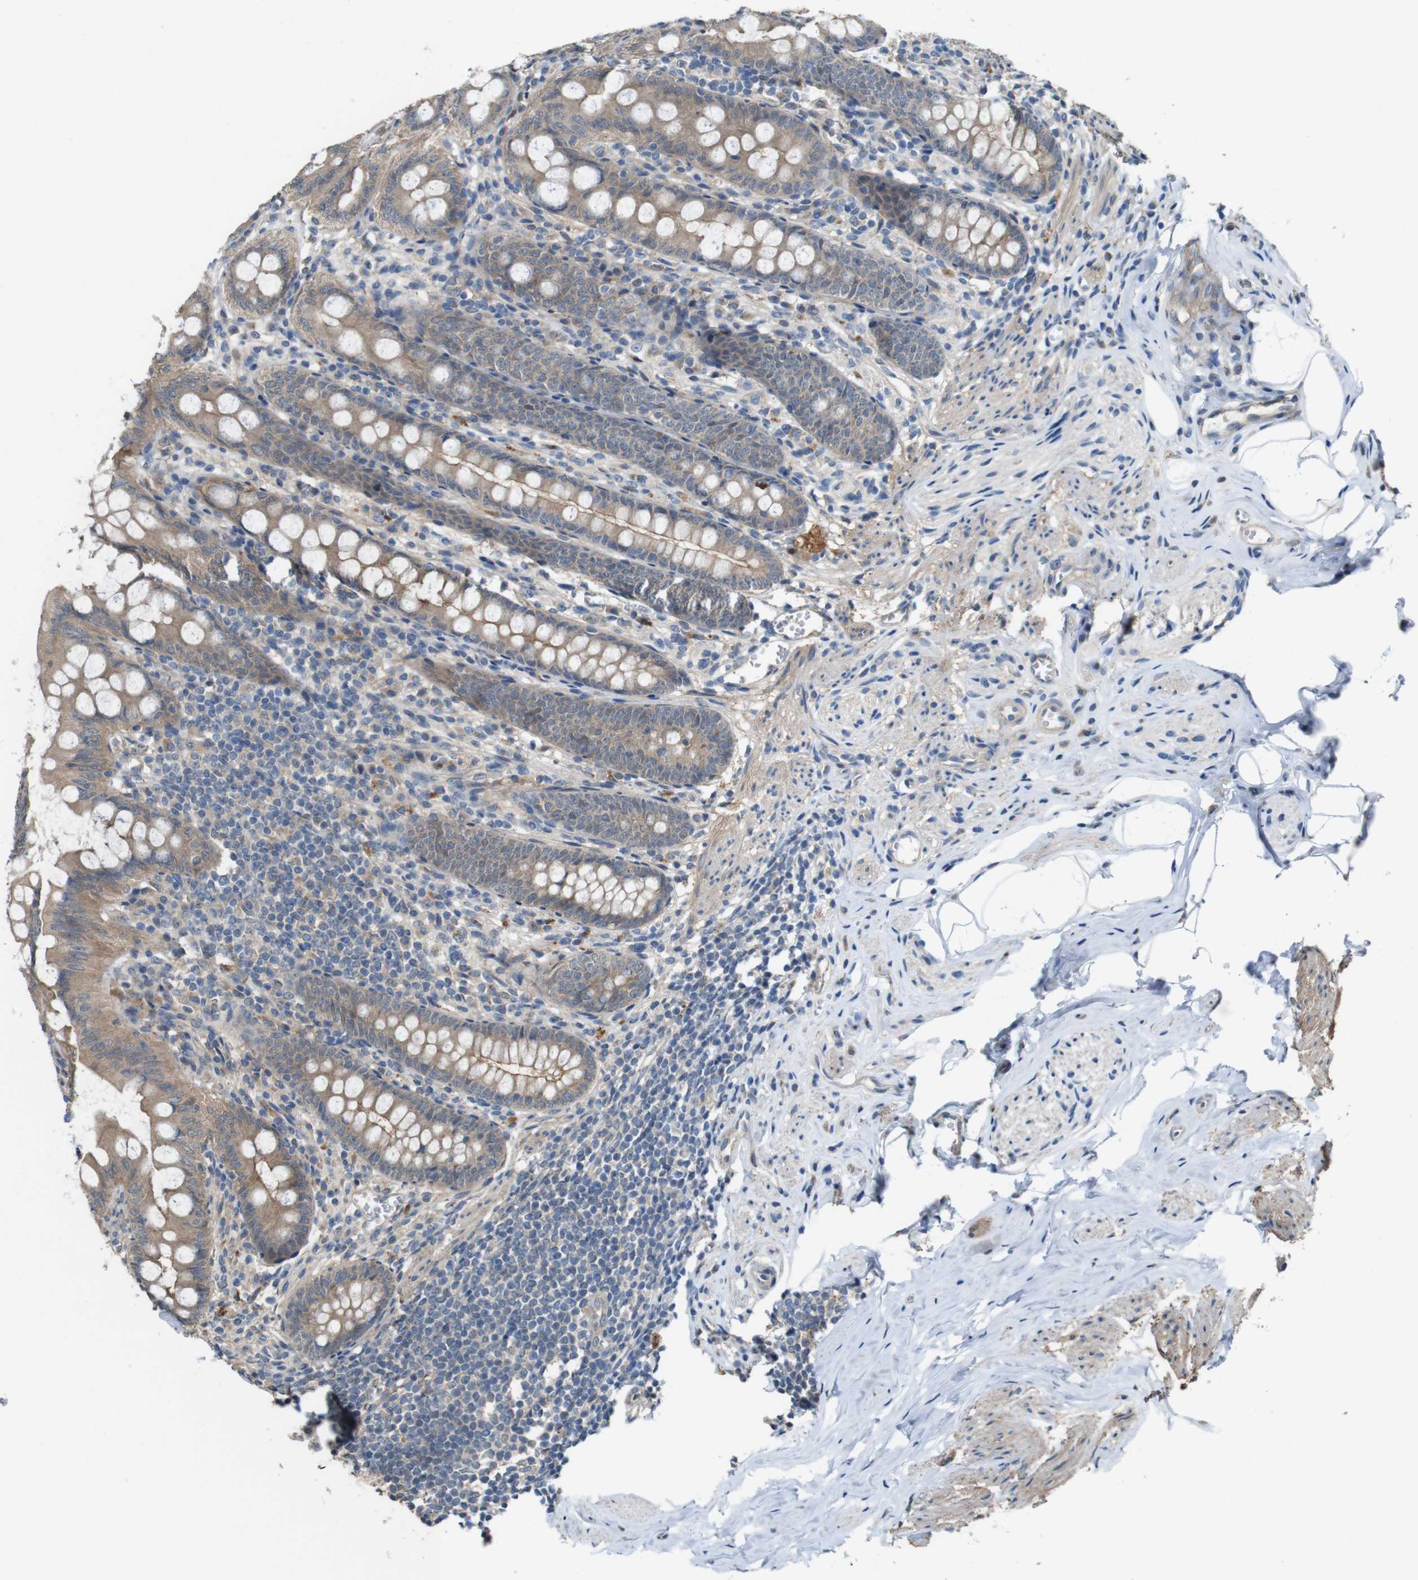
{"staining": {"intensity": "moderate", "quantity": ">75%", "location": "cytoplasmic/membranous"}, "tissue": "appendix", "cell_type": "Glandular cells", "image_type": "normal", "snomed": [{"axis": "morphology", "description": "Normal tissue, NOS"}, {"axis": "topography", "description": "Appendix"}], "caption": "Immunohistochemistry (DAB) staining of normal human appendix demonstrates moderate cytoplasmic/membranous protein staining in approximately >75% of glandular cells.", "gene": "CDC34", "patient": {"sex": "female", "age": 77}}